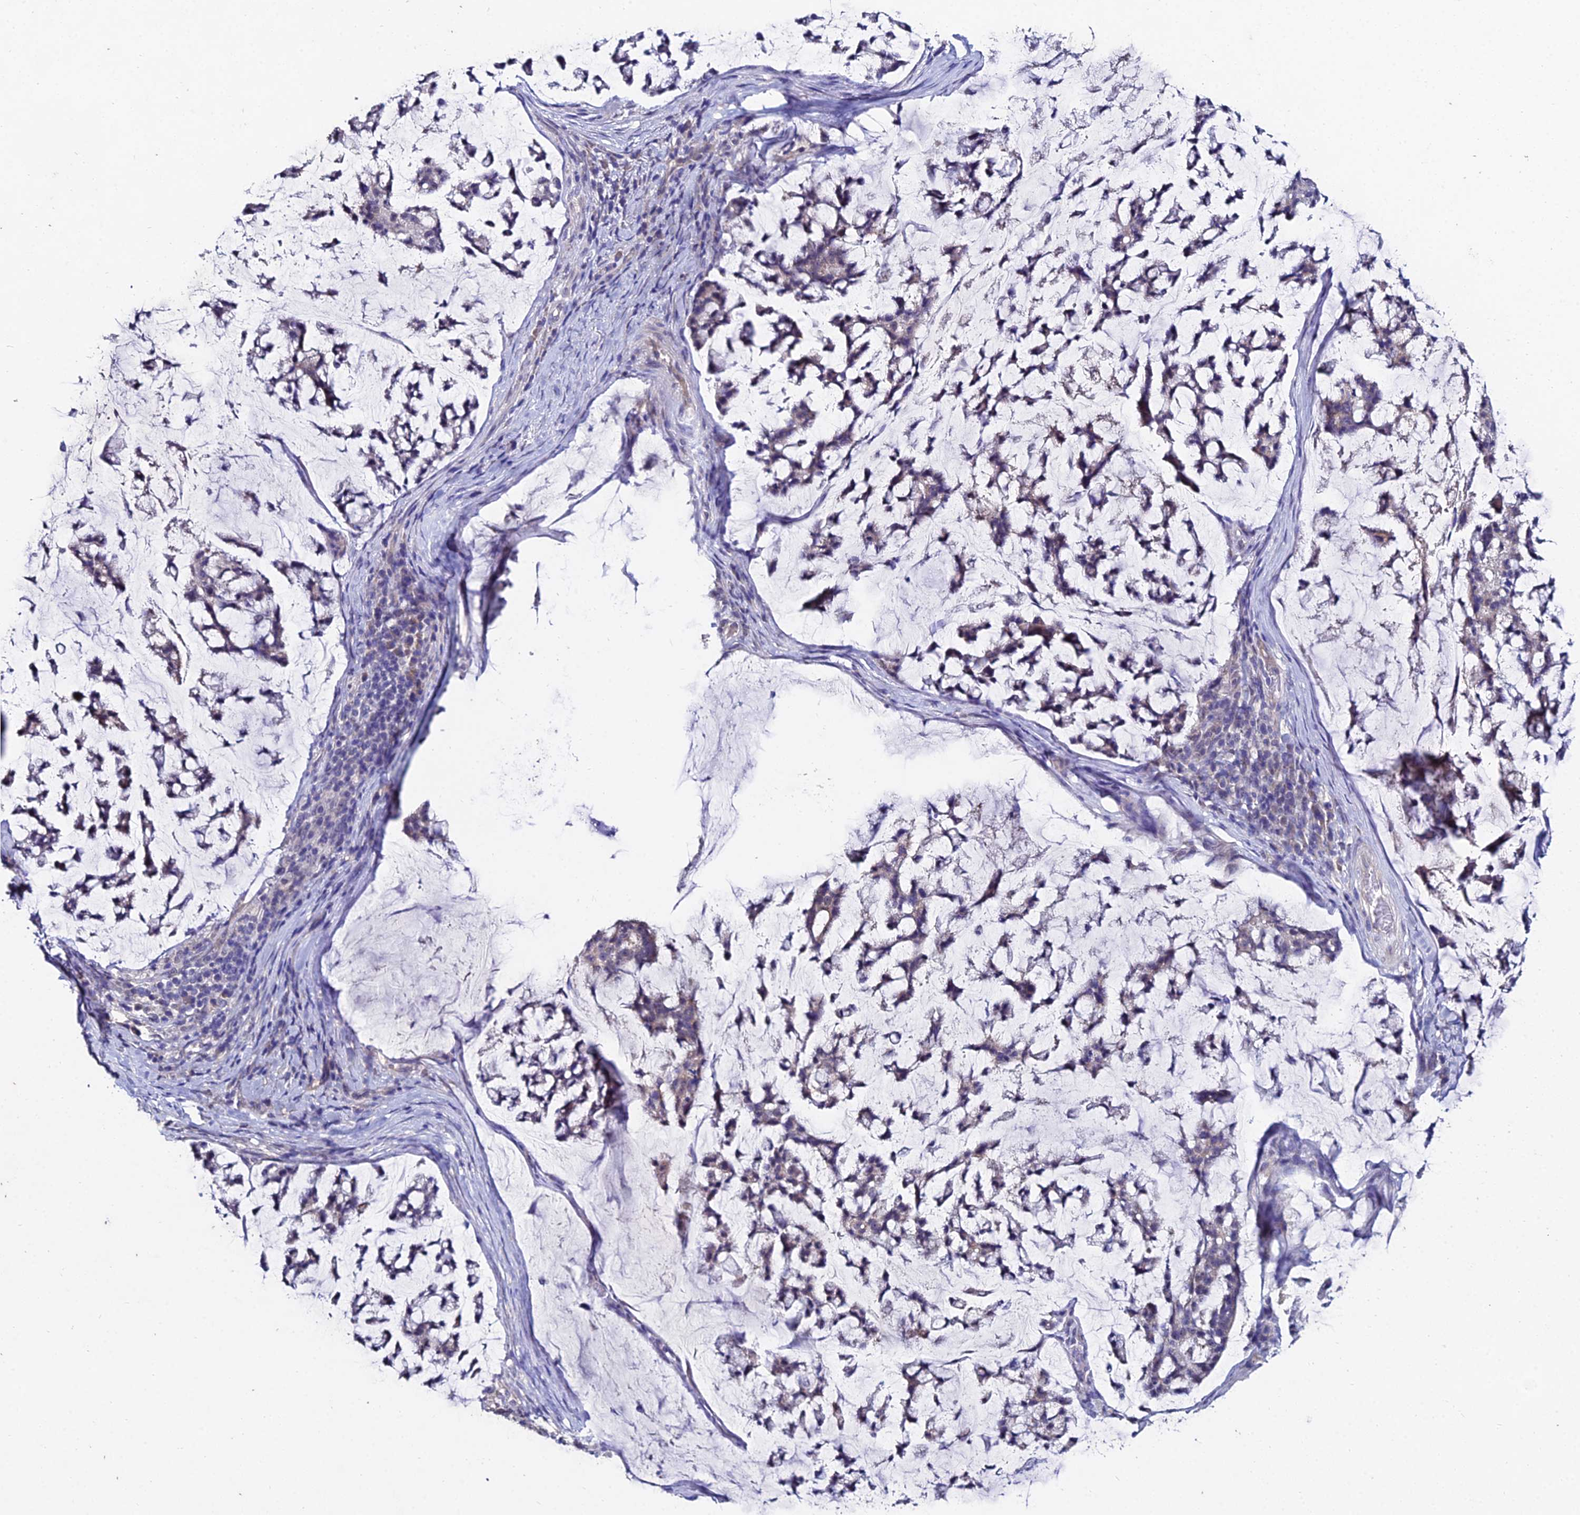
{"staining": {"intensity": "weak", "quantity": "<25%", "location": "cytoplasmic/membranous"}, "tissue": "stomach cancer", "cell_type": "Tumor cells", "image_type": "cancer", "snomed": [{"axis": "morphology", "description": "Adenocarcinoma, NOS"}, {"axis": "topography", "description": "Stomach, lower"}], "caption": "Immunohistochemistry (IHC) of stomach cancer demonstrates no positivity in tumor cells.", "gene": "ESRRG", "patient": {"sex": "male", "age": 67}}